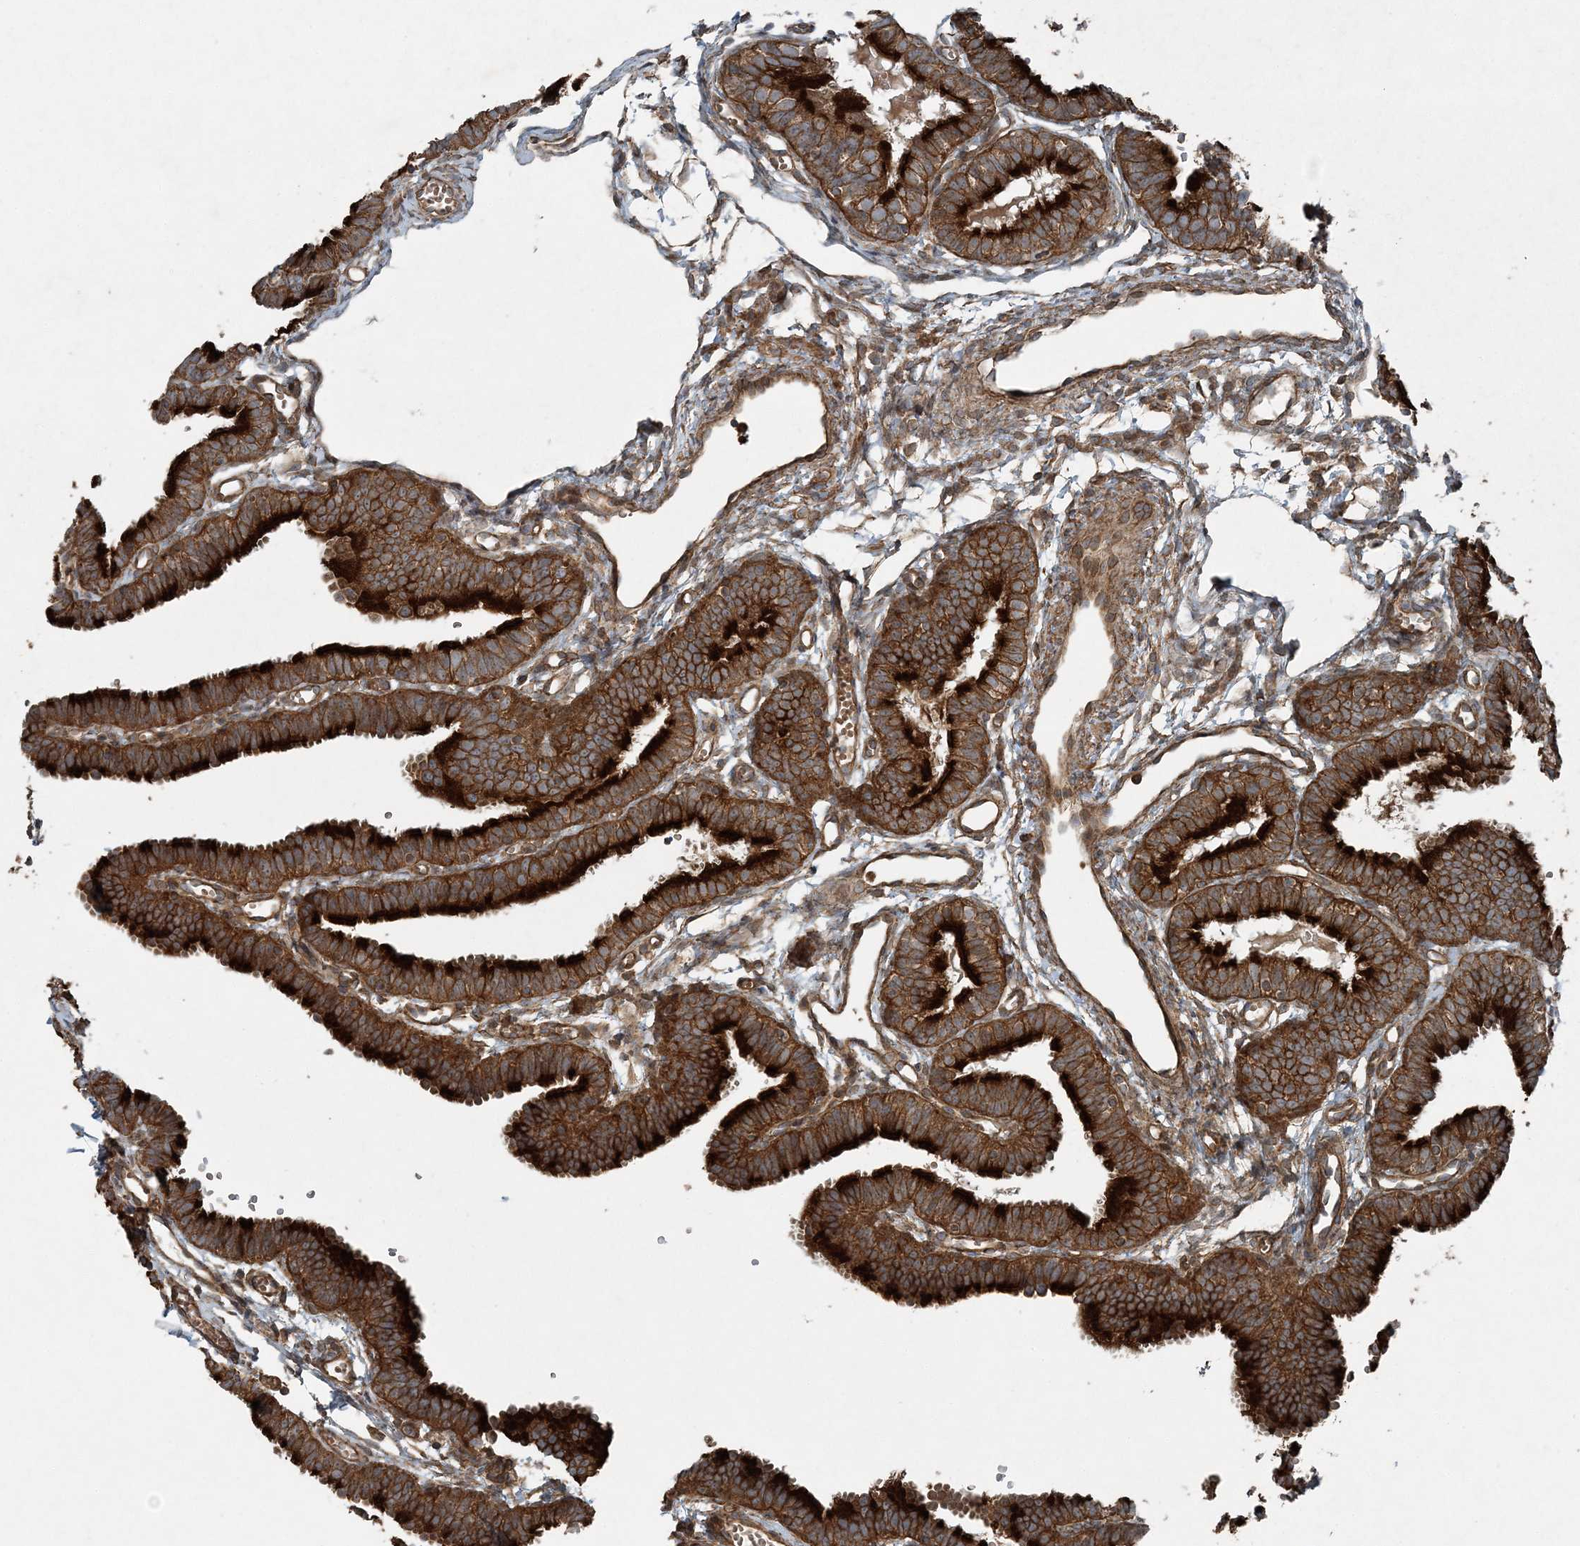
{"staining": {"intensity": "strong", "quantity": ">75%", "location": "cytoplasmic/membranous"}, "tissue": "fallopian tube", "cell_type": "Glandular cells", "image_type": "normal", "snomed": [{"axis": "morphology", "description": "Normal tissue, NOS"}, {"axis": "topography", "description": "Fallopian tube"}, {"axis": "topography", "description": "Placenta"}], "caption": "Glandular cells demonstrate high levels of strong cytoplasmic/membranous positivity in approximately >75% of cells in unremarkable human fallopian tube. The protein of interest is stained brown, and the nuclei are stained in blue (DAB IHC with brightfield microscopy, high magnification).", "gene": "COPS7B", "patient": {"sex": "female", "age": 34}}